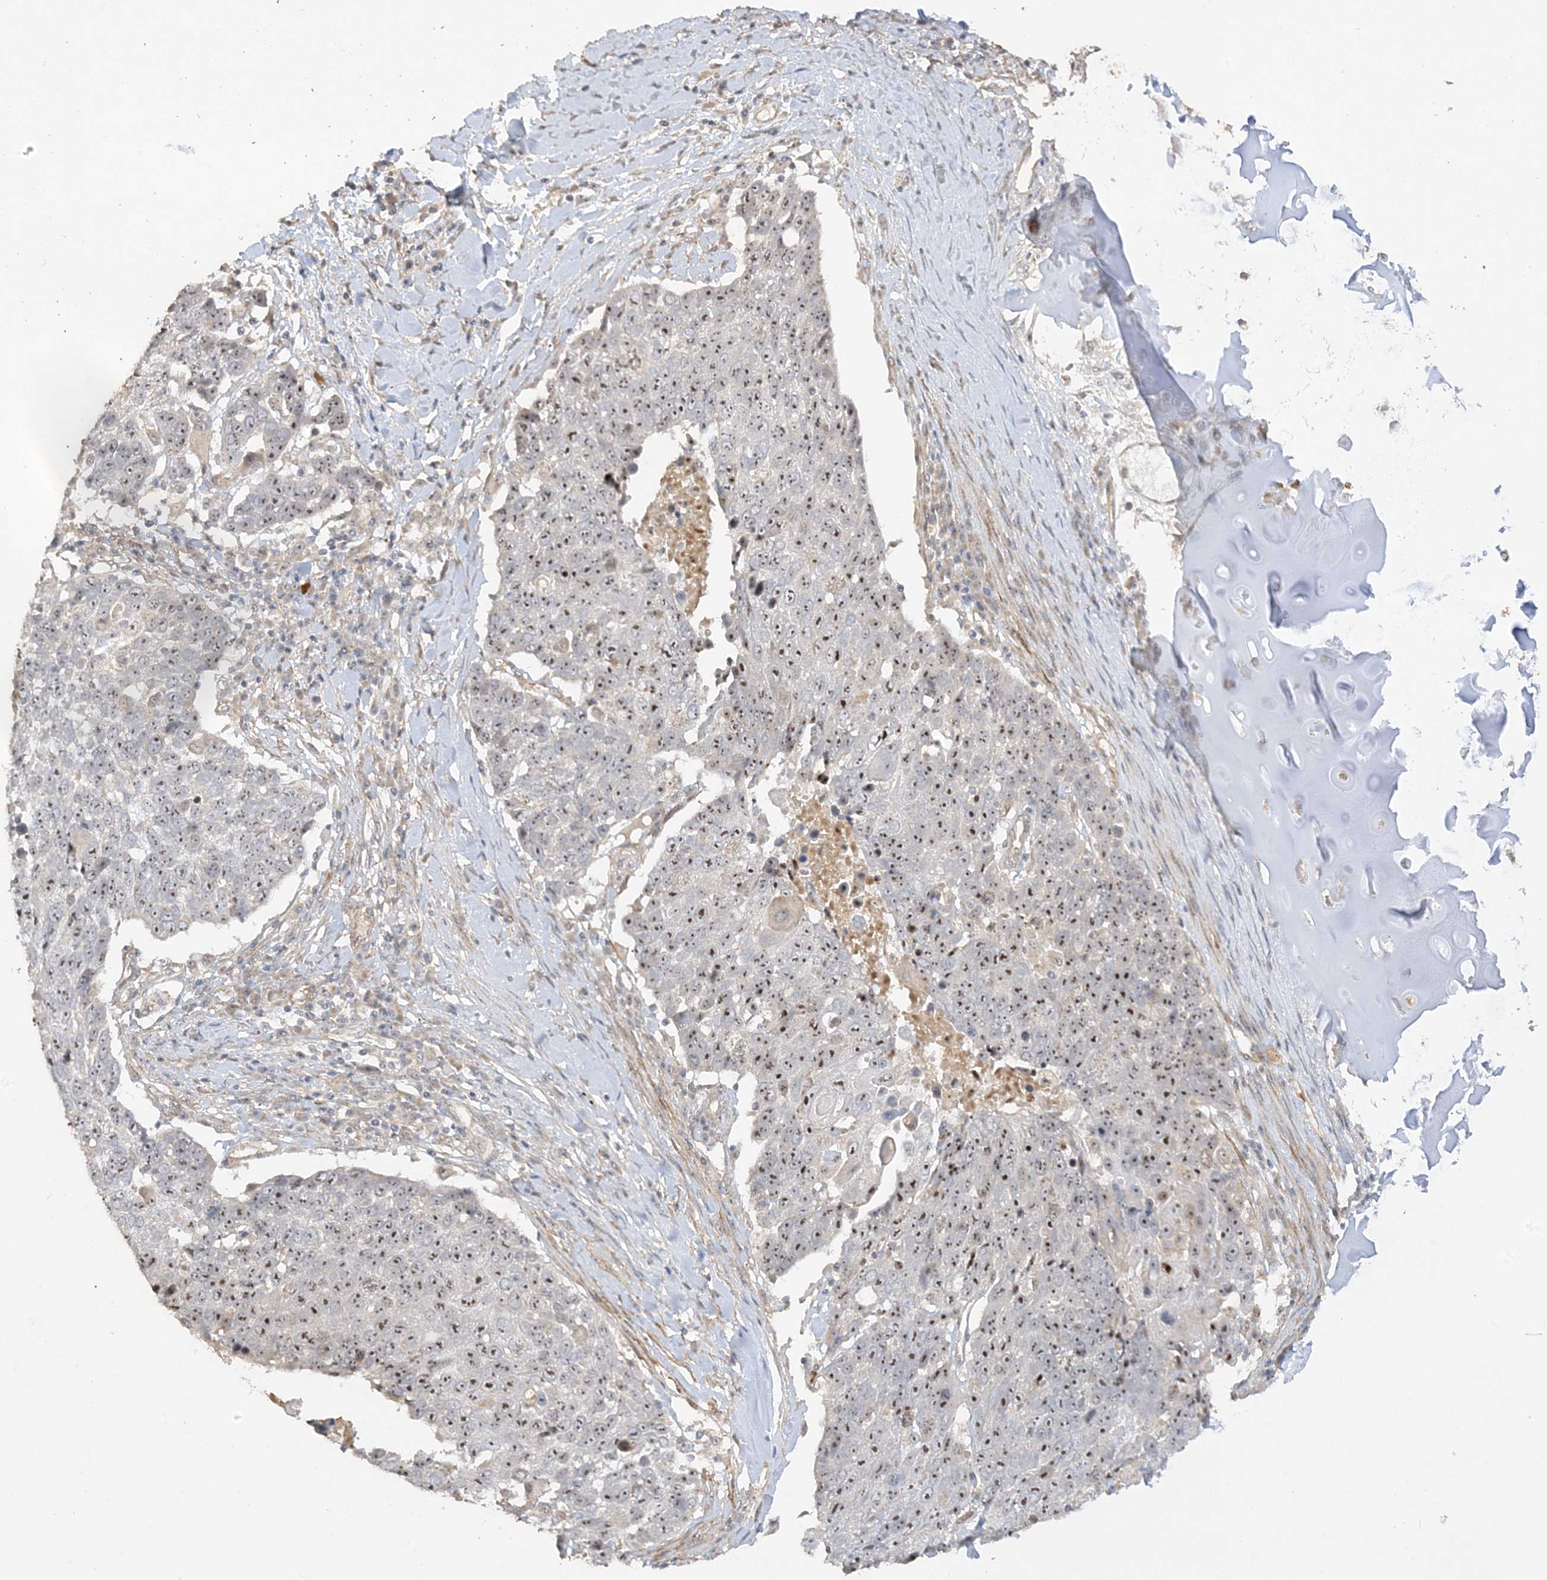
{"staining": {"intensity": "moderate", "quantity": ">75%", "location": "nuclear"}, "tissue": "lung cancer", "cell_type": "Tumor cells", "image_type": "cancer", "snomed": [{"axis": "morphology", "description": "Squamous cell carcinoma, NOS"}, {"axis": "topography", "description": "Lung"}], "caption": "Squamous cell carcinoma (lung) stained with DAB immunohistochemistry shows medium levels of moderate nuclear positivity in approximately >75% of tumor cells.", "gene": "DDX18", "patient": {"sex": "male", "age": 66}}